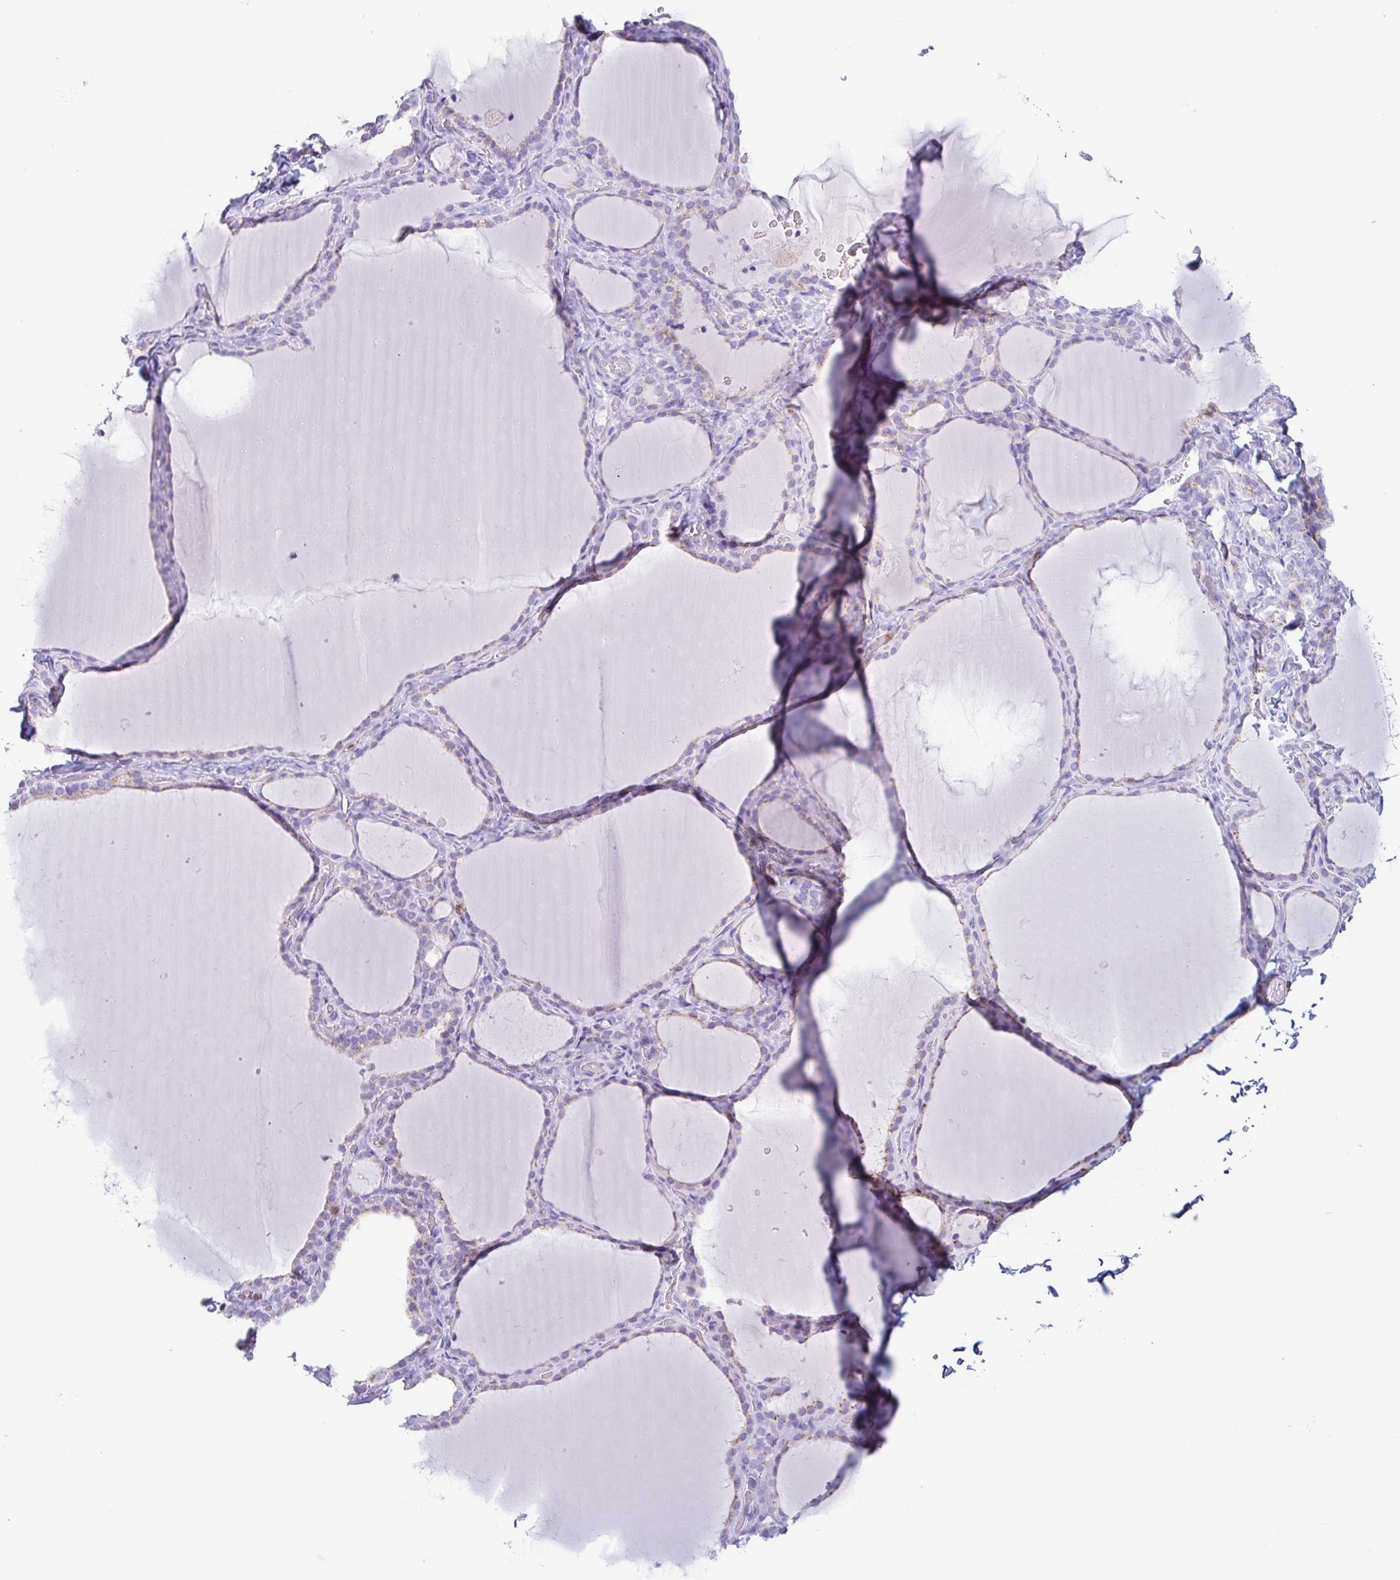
{"staining": {"intensity": "negative", "quantity": "none", "location": "none"}, "tissue": "thyroid gland", "cell_type": "Glandular cells", "image_type": "normal", "snomed": [{"axis": "morphology", "description": "Normal tissue, NOS"}, {"axis": "topography", "description": "Thyroid gland"}], "caption": "A high-resolution histopathology image shows immunohistochemistry (IHC) staining of unremarkable thyroid gland, which reveals no significant staining in glandular cells. (Immunohistochemistry (ihc), brightfield microscopy, high magnification).", "gene": "AZU1", "patient": {"sex": "female", "age": 22}}